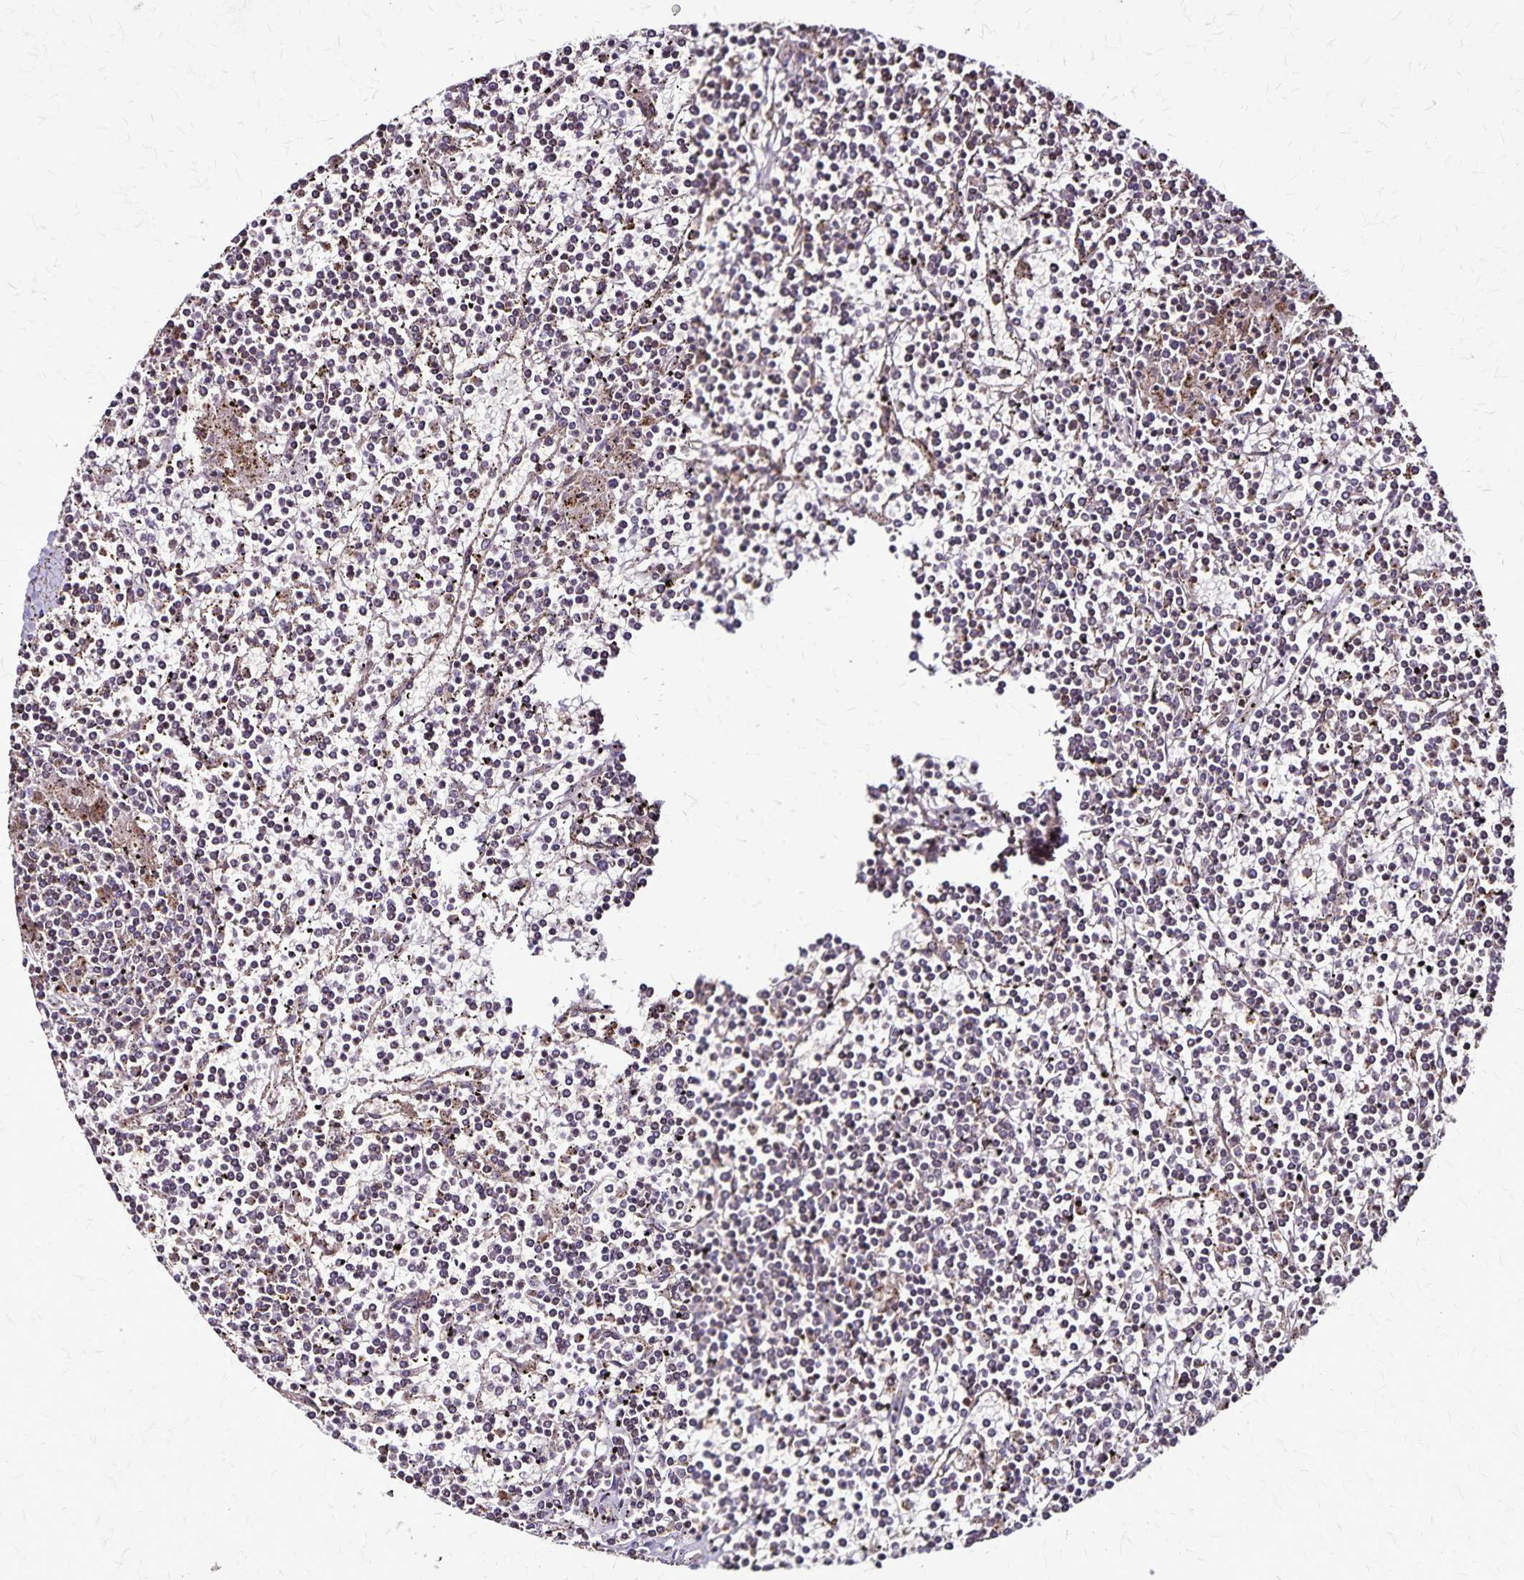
{"staining": {"intensity": "negative", "quantity": "none", "location": "none"}, "tissue": "lymphoma", "cell_type": "Tumor cells", "image_type": "cancer", "snomed": [{"axis": "morphology", "description": "Malignant lymphoma, non-Hodgkin's type, Low grade"}, {"axis": "topography", "description": "Spleen"}], "caption": "An image of lymphoma stained for a protein reveals no brown staining in tumor cells.", "gene": "CHMP1B", "patient": {"sex": "female", "age": 19}}